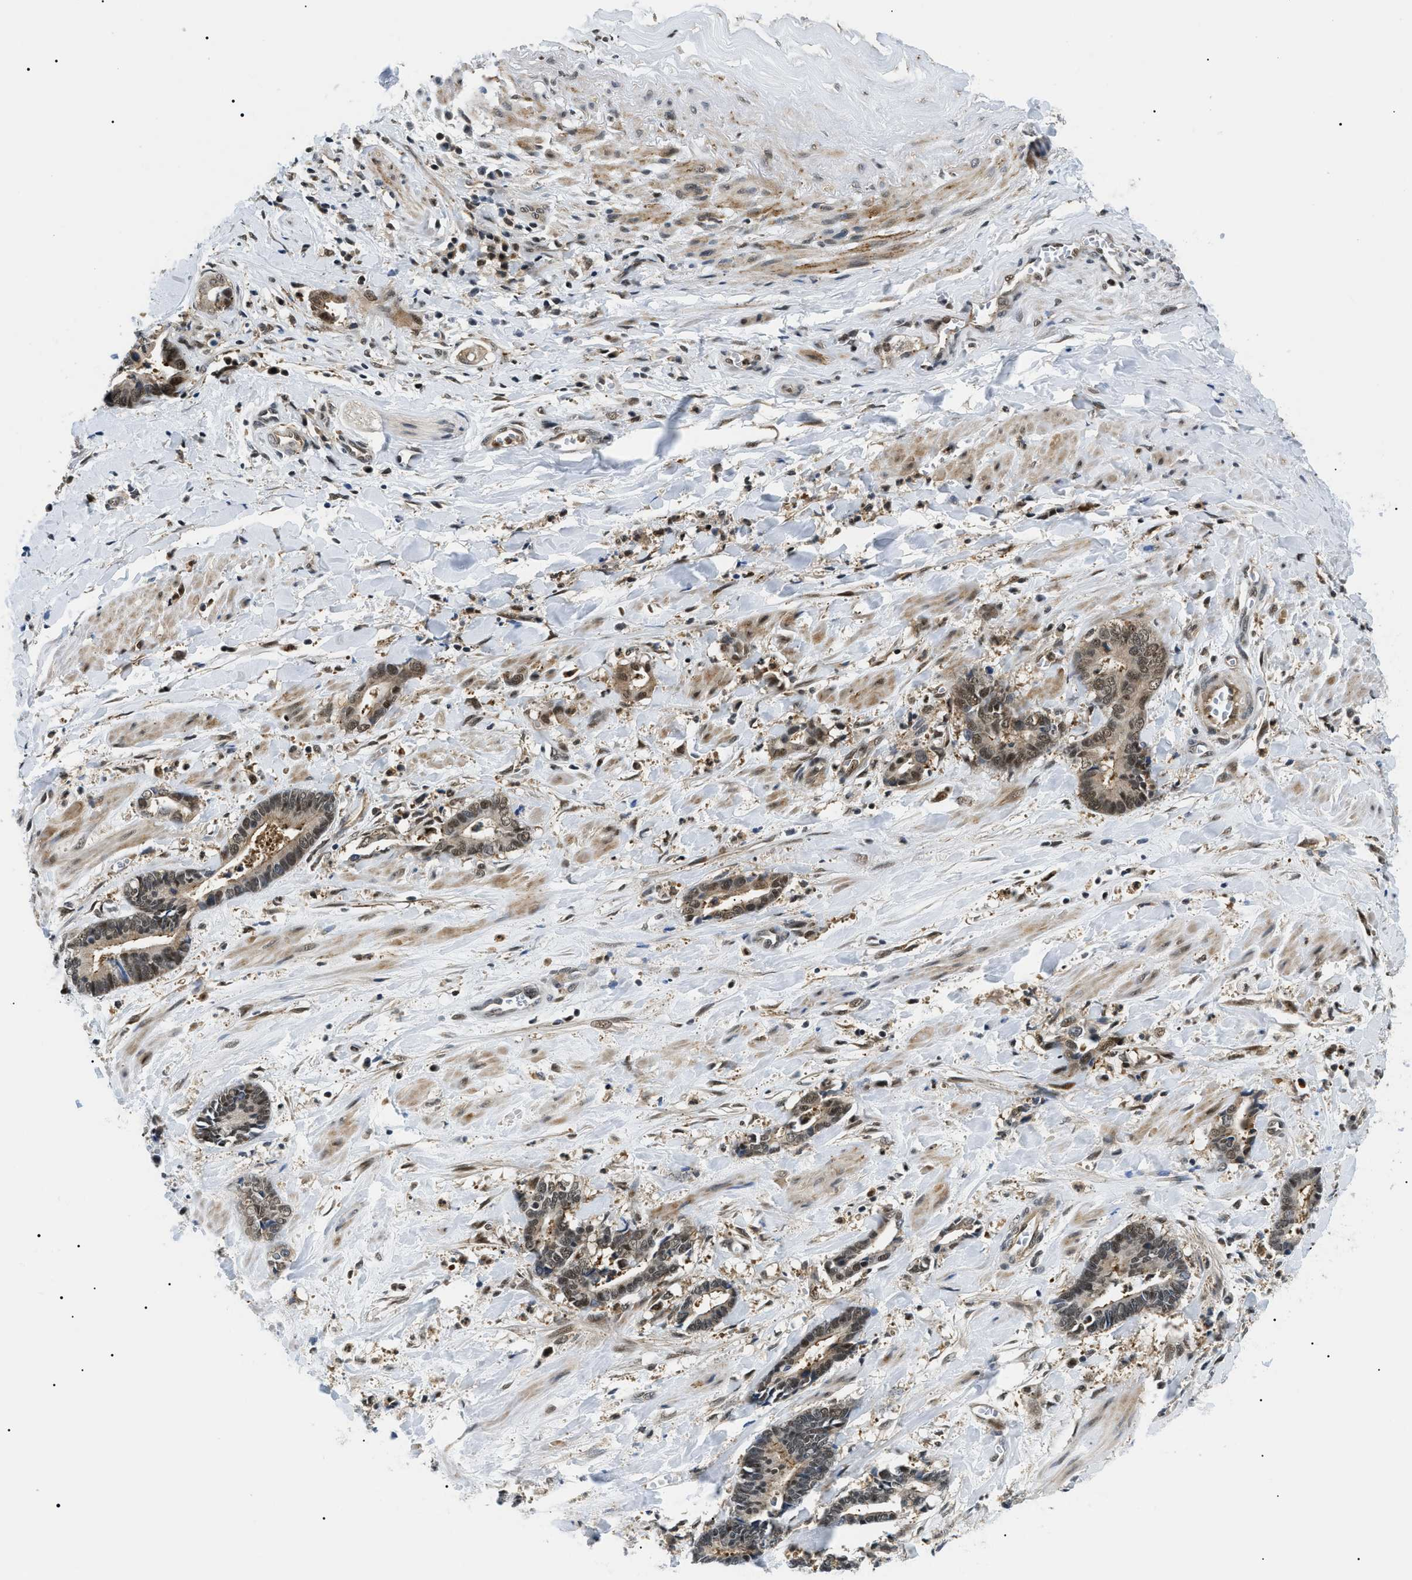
{"staining": {"intensity": "moderate", "quantity": "25%-75%", "location": "cytoplasmic/membranous,nuclear"}, "tissue": "cervical cancer", "cell_type": "Tumor cells", "image_type": "cancer", "snomed": [{"axis": "morphology", "description": "Adenocarcinoma, NOS"}, {"axis": "topography", "description": "Cervix"}], "caption": "Immunohistochemistry (IHC) staining of cervical cancer (adenocarcinoma), which displays medium levels of moderate cytoplasmic/membranous and nuclear staining in about 25%-75% of tumor cells indicating moderate cytoplasmic/membranous and nuclear protein staining. The staining was performed using DAB (brown) for protein detection and nuclei were counterstained in hematoxylin (blue).", "gene": "RBM15", "patient": {"sex": "female", "age": 44}}